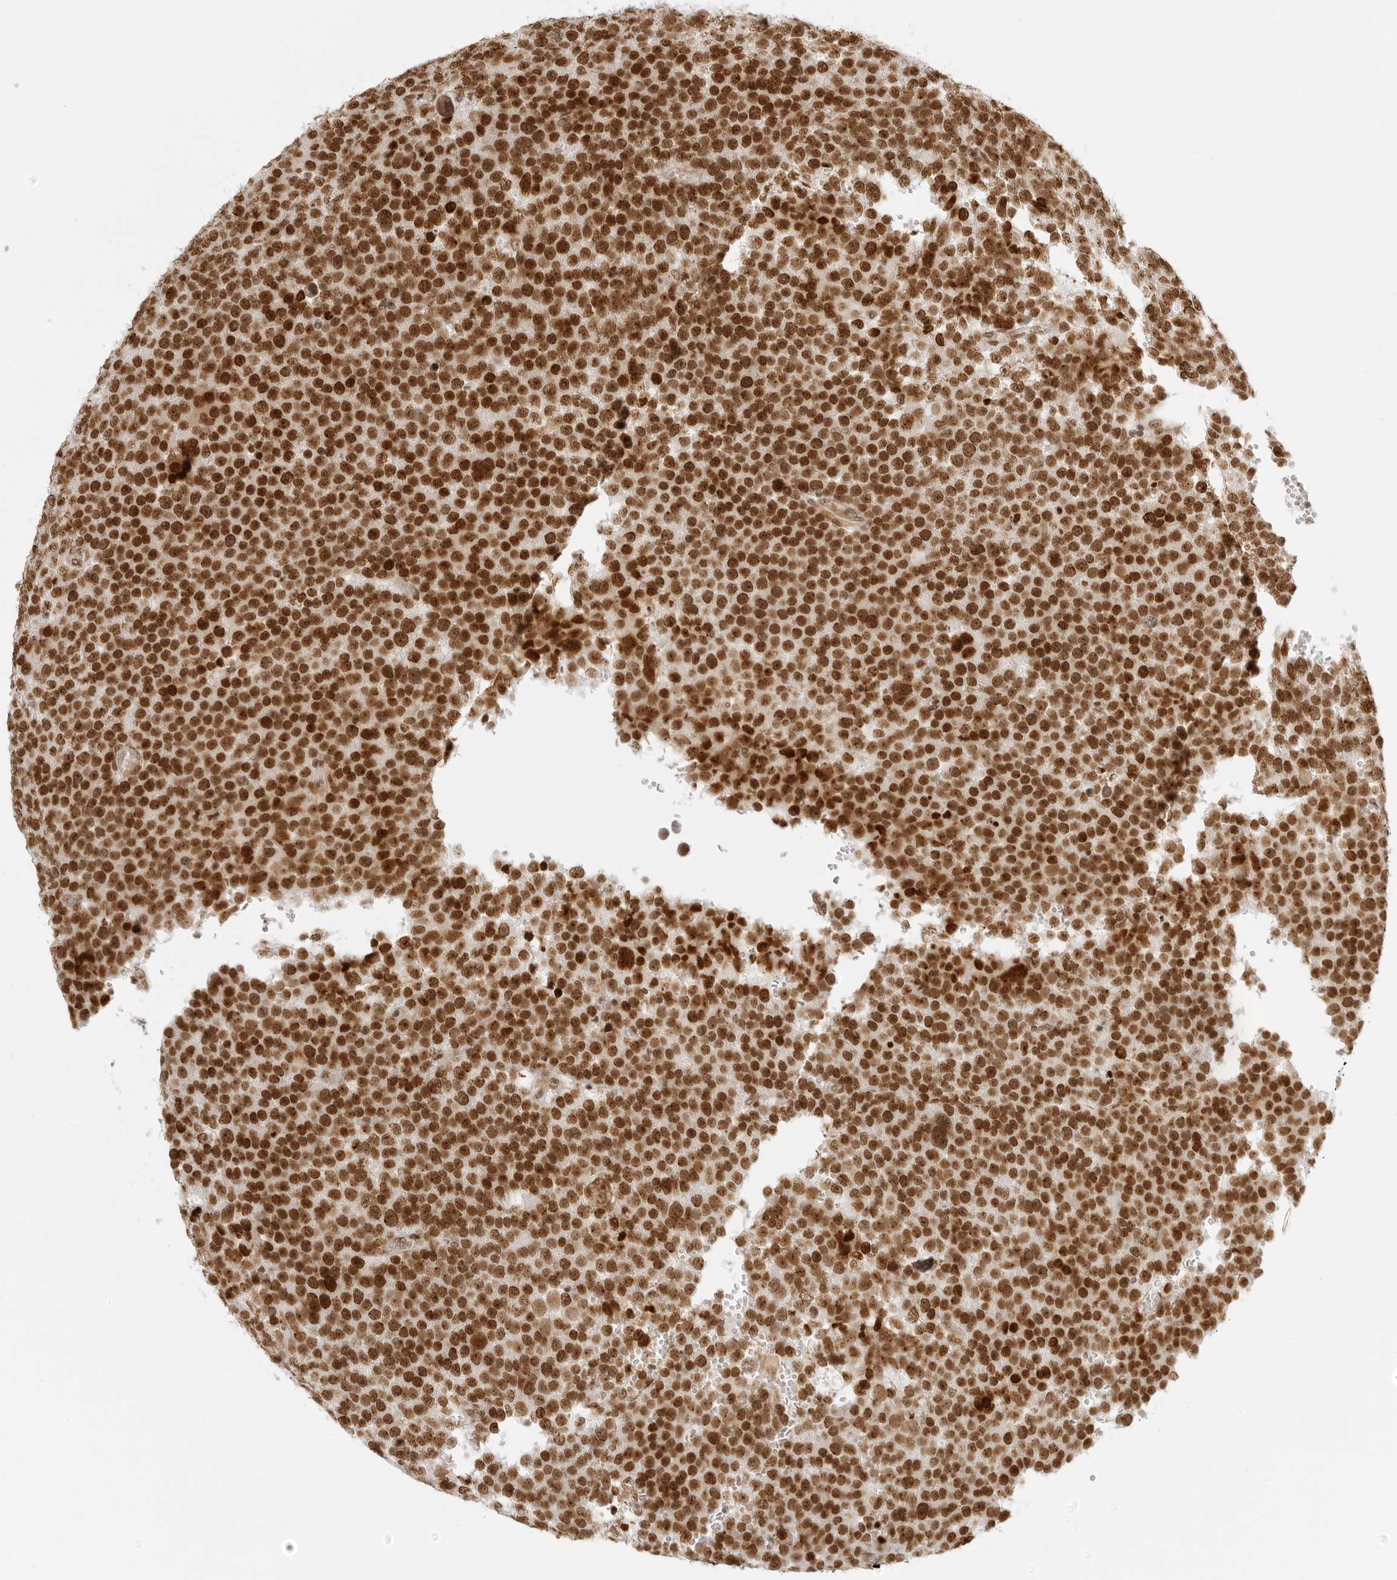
{"staining": {"intensity": "strong", "quantity": ">75%", "location": "nuclear"}, "tissue": "testis cancer", "cell_type": "Tumor cells", "image_type": "cancer", "snomed": [{"axis": "morphology", "description": "Seminoma, NOS"}, {"axis": "topography", "description": "Testis"}], "caption": "Seminoma (testis) tissue shows strong nuclear expression in approximately >75% of tumor cells", "gene": "RCC1", "patient": {"sex": "male", "age": 71}}